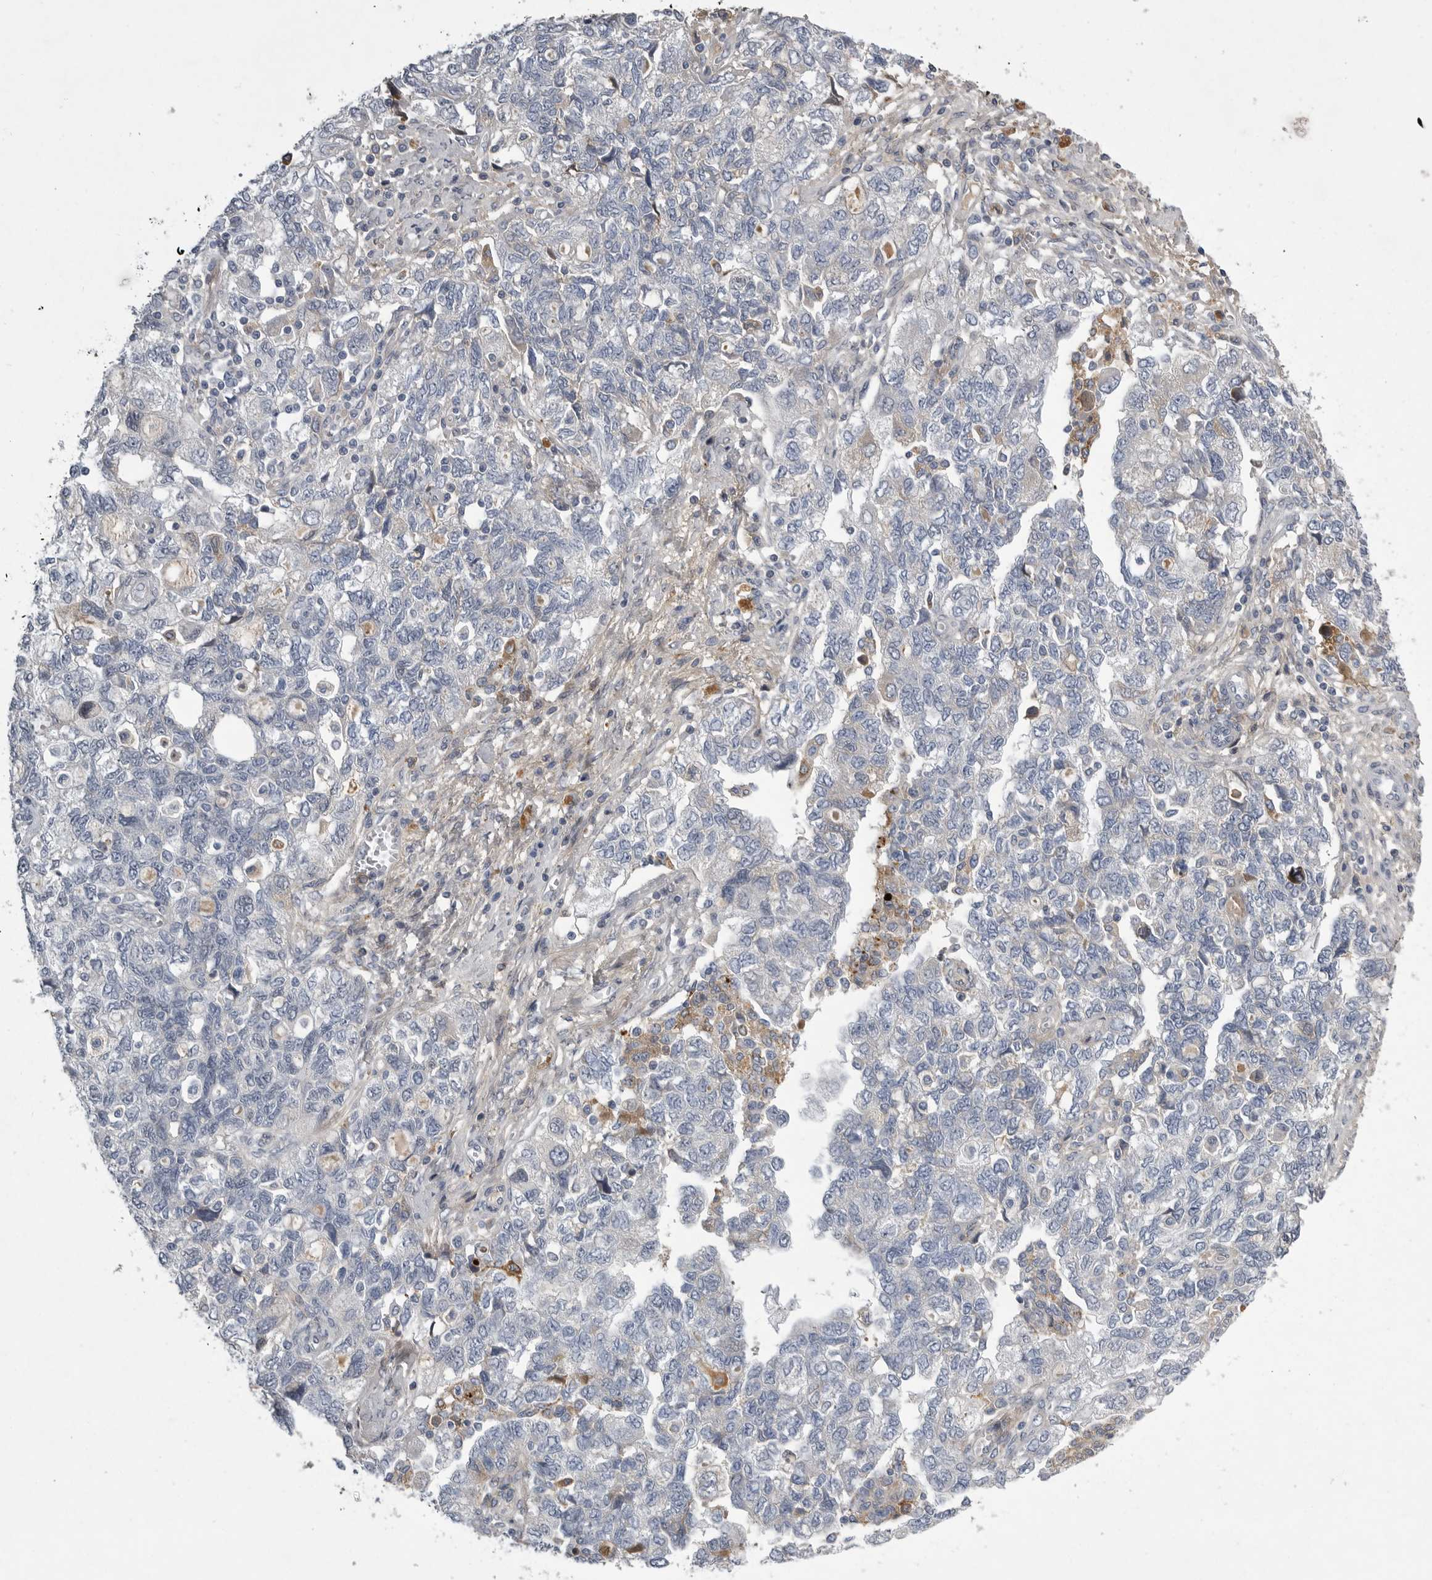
{"staining": {"intensity": "negative", "quantity": "none", "location": "none"}, "tissue": "ovarian cancer", "cell_type": "Tumor cells", "image_type": "cancer", "snomed": [{"axis": "morphology", "description": "Carcinoma, NOS"}, {"axis": "morphology", "description": "Cystadenocarcinoma, serous, NOS"}, {"axis": "topography", "description": "Ovary"}], "caption": "This is a image of immunohistochemistry staining of carcinoma (ovarian), which shows no expression in tumor cells. The staining is performed using DAB (3,3'-diaminobenzidine) brown chromogen with nuclei counter-stained in using hematoxylin.", "gene": "CRP", "patient": {"sex": "female", "age": 69}}